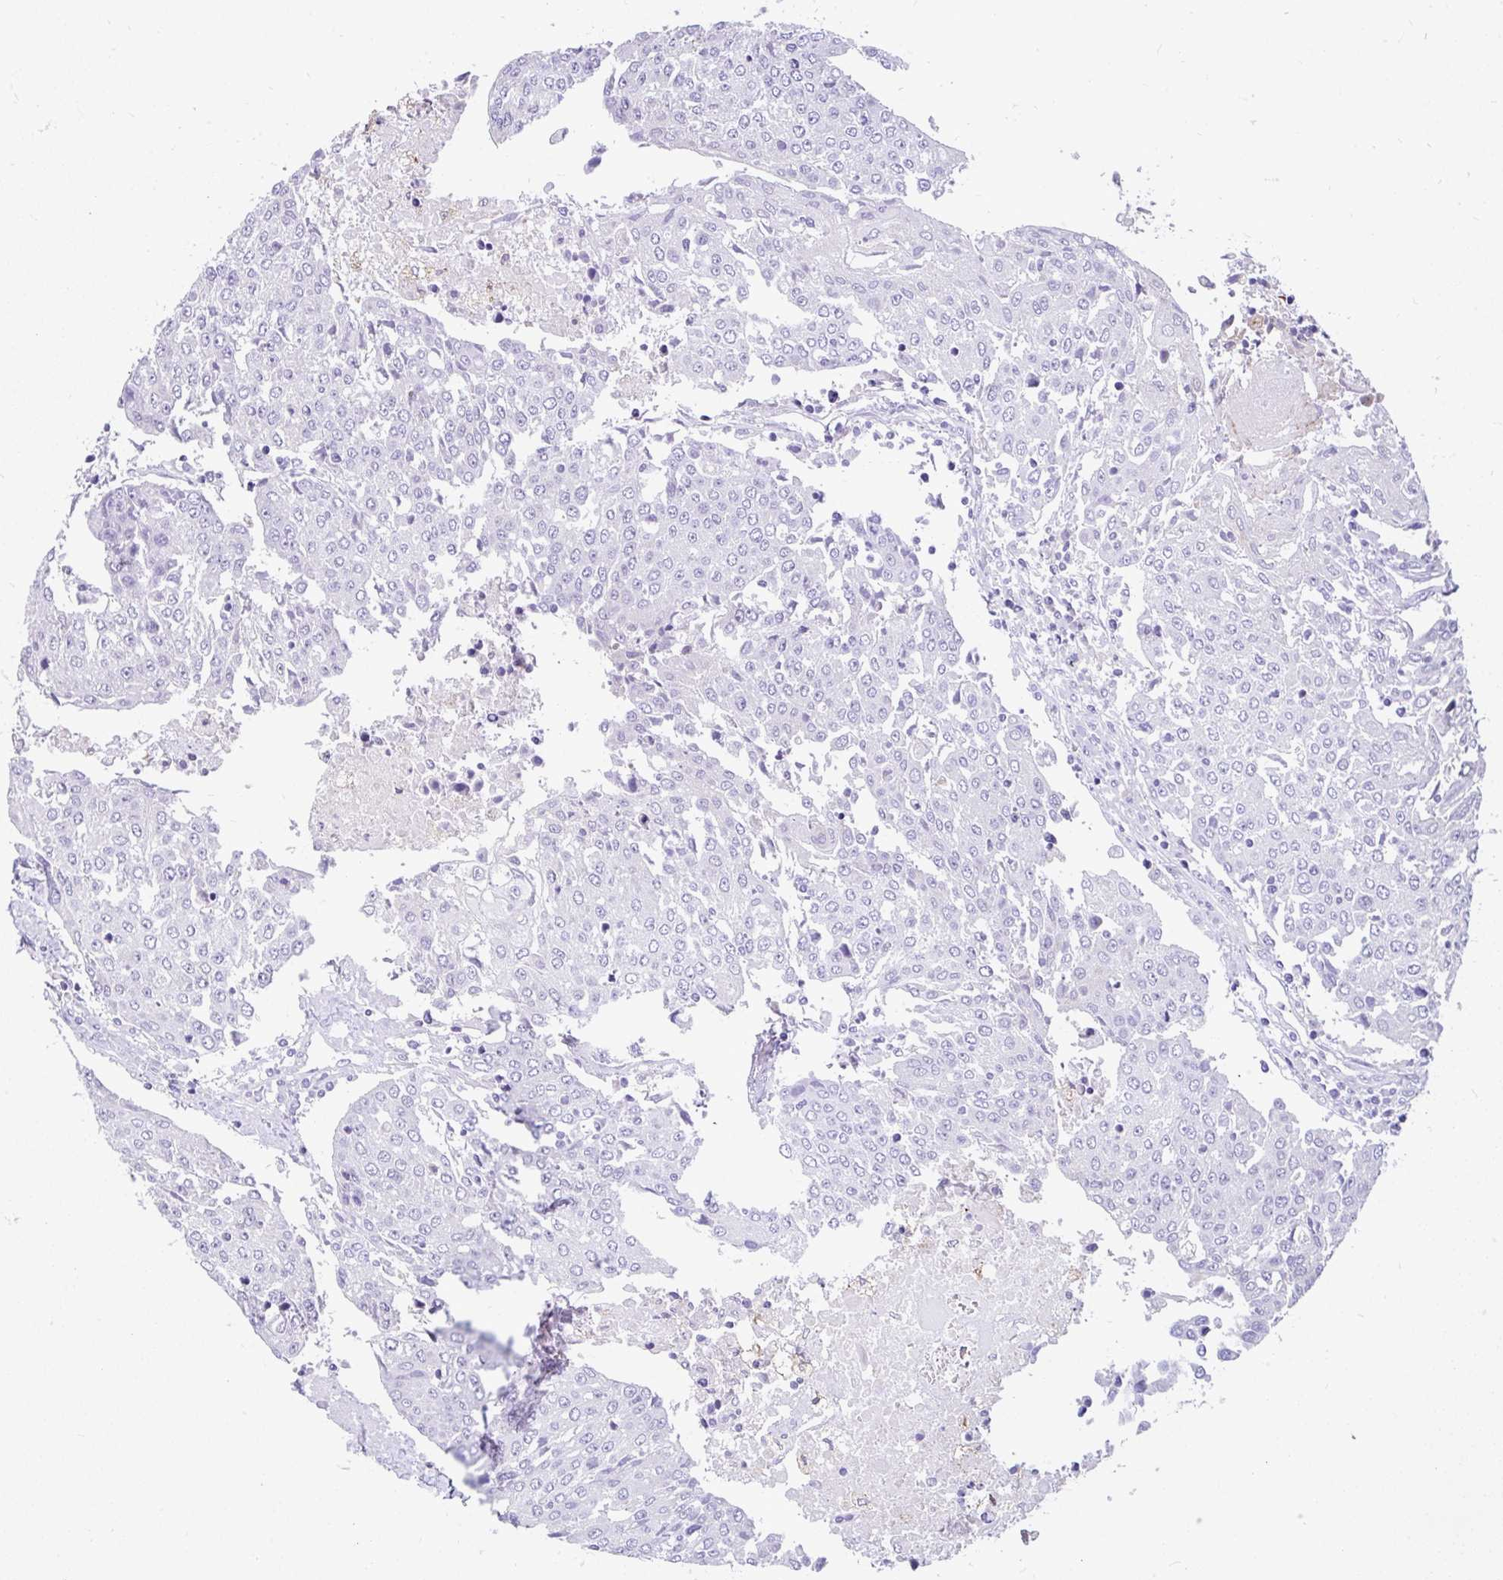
{"staining": {"intensity": "negative", "quantity": "none", "location": "none"}, "tissue": "urothelial cancer", "cell_type": "Tumor cells", "image_type": "cancer", "snomed": [{"axis": "morphology", "description": "Urothelial carcinoma, High grade"}, {"axis": "topography", "description": "Urinary bladder"}], "caption": "Tumor cells show no significant positivity in urothelial carcinoma (high-grade).", "gene": "INTS5", "patient": {"sex": "female", "age": 85}}